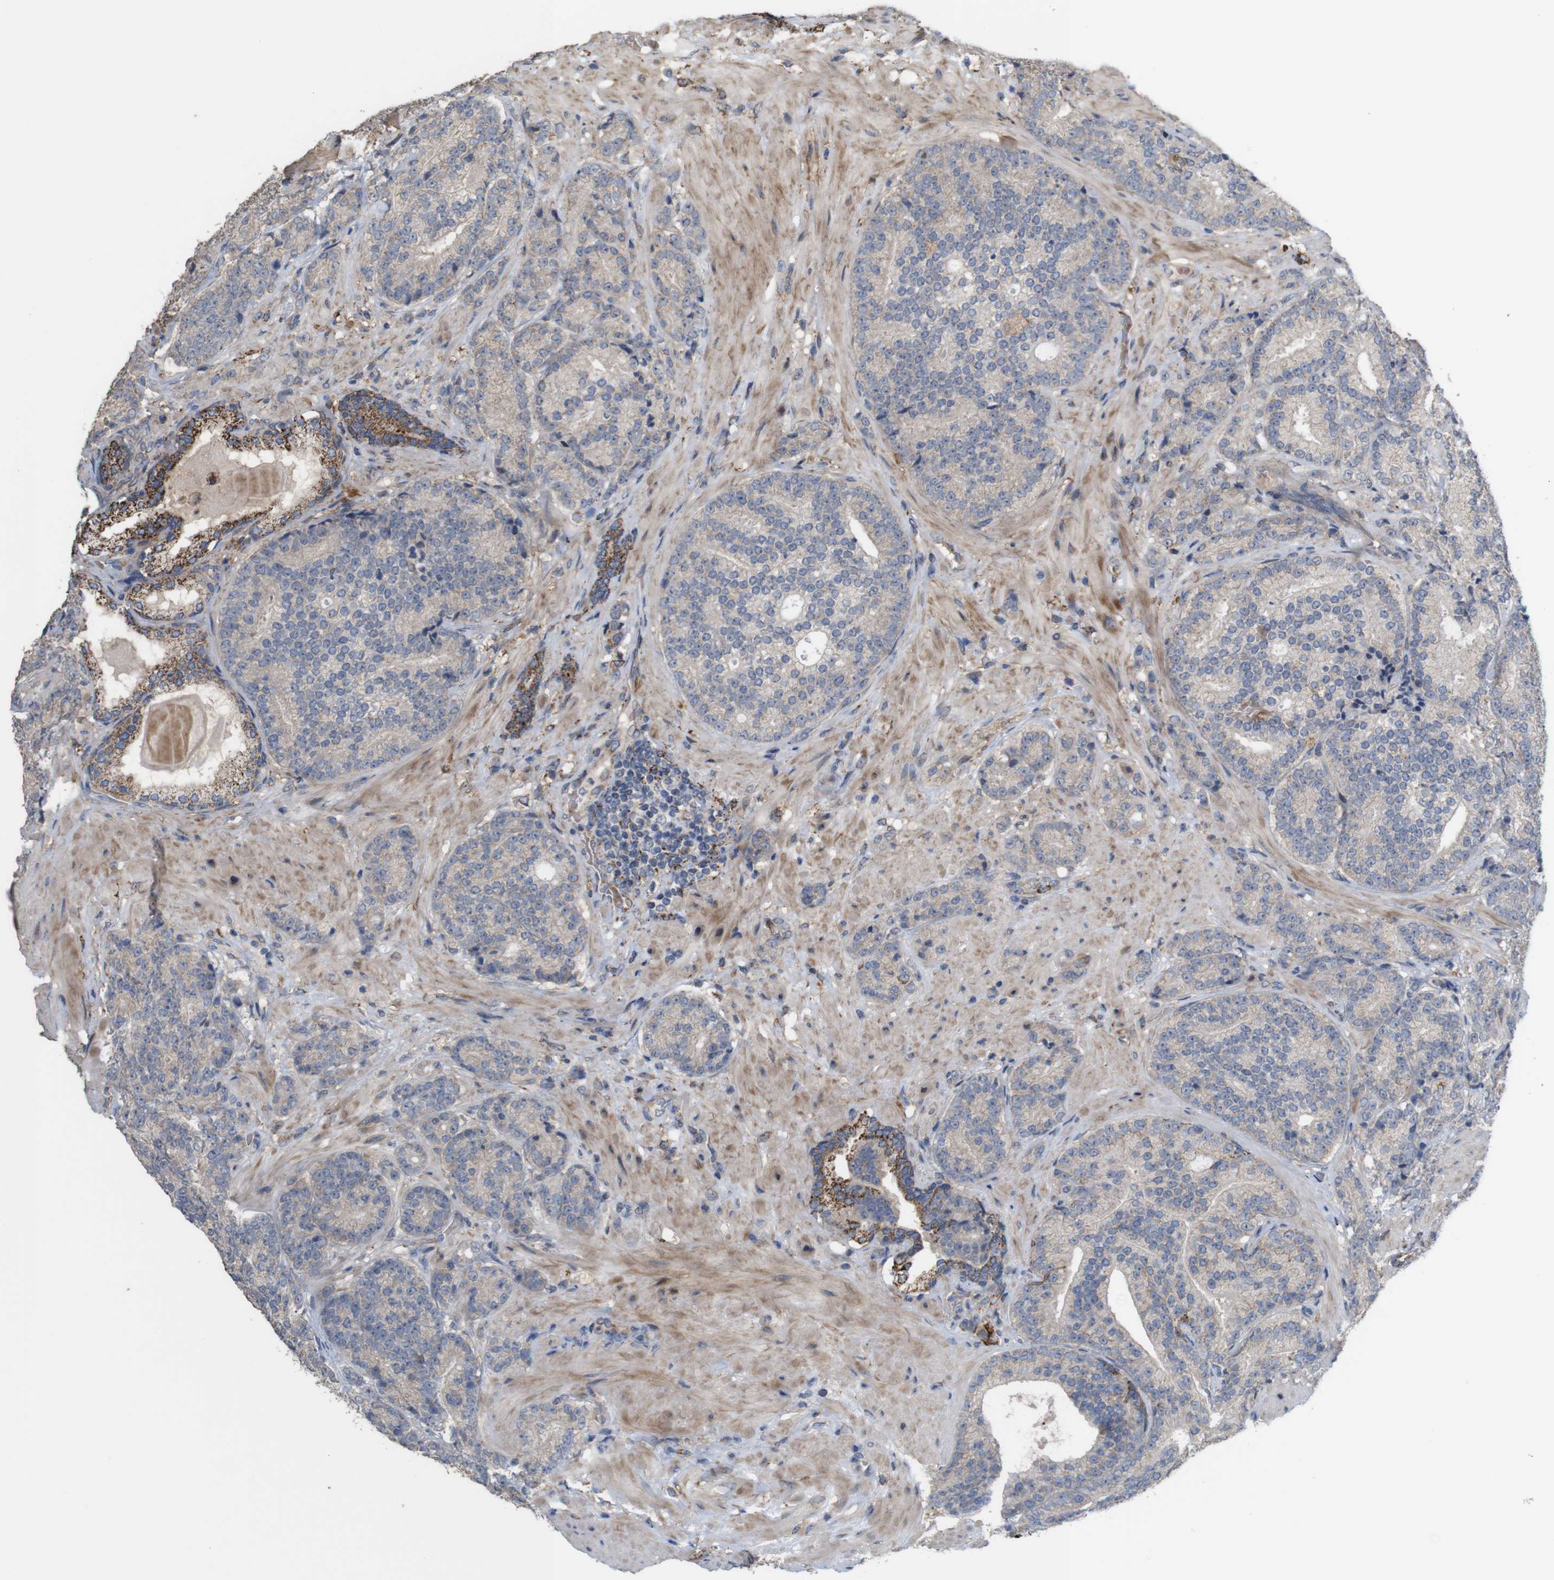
{"staining": {"intensity": "moderate", "quantity": ">75%", "location": "cytoplasmic/membranous"}, "tissue": "prostate cancer", "cell_type": "Tumor cells", "image_type": "cancer", "snomed": [{"axis": "morphology", "description": "Adenocarcinoma, High grade"}, {"axis": "topography", "description": "Prostate"}], "caption": "Protein expression analysis of human prostate cancer reveals moderate cytoplasmic/membranous staining in approximately >75% of tumor cells.", "gene": "PTPRR", "patient": {"sex": "male", "age": 61}}